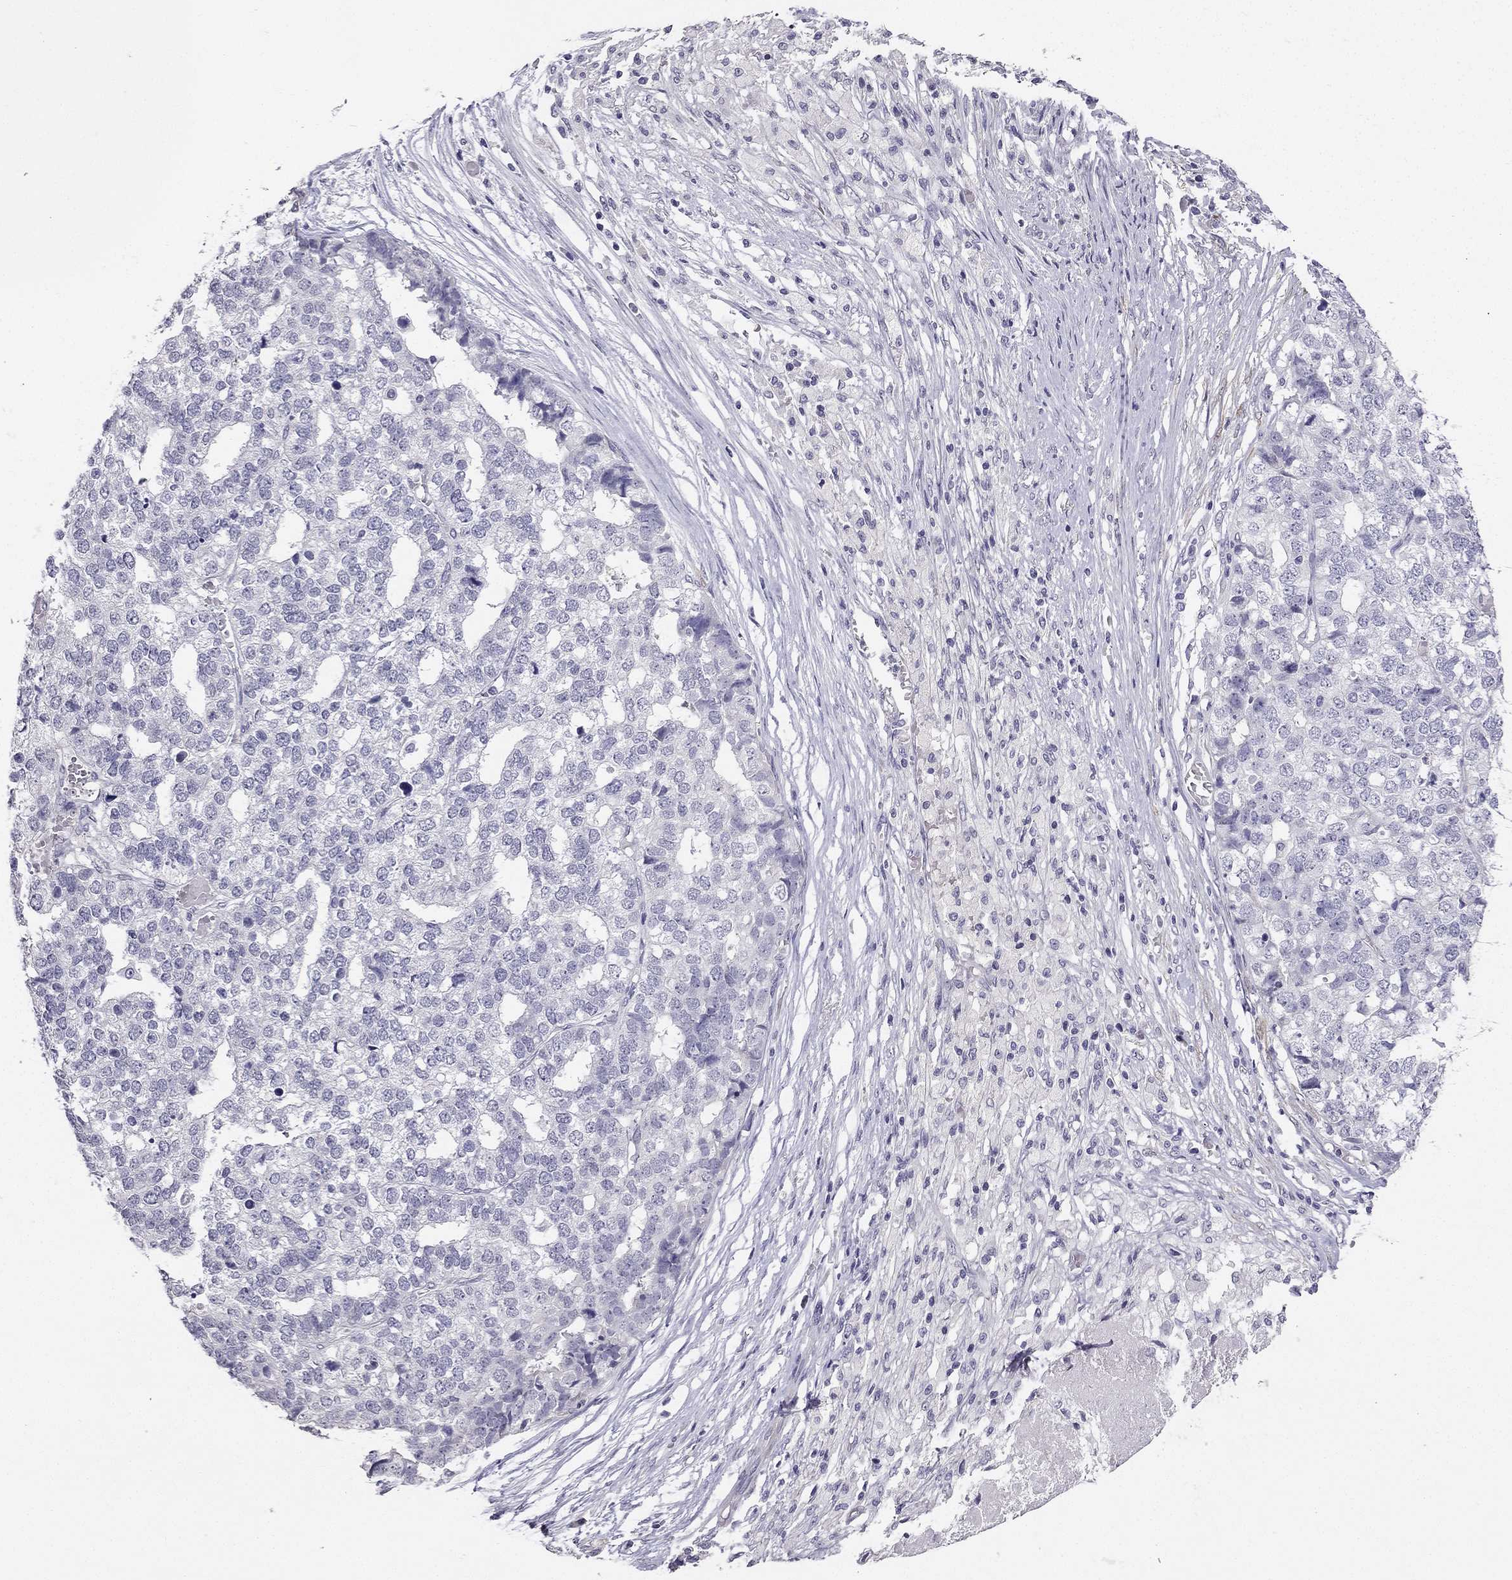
{"staining": {"intensity": "negative", "quantity": "none", "location": "none"}, "tissue": "stomach cancer", "cell_type": "Tumor cells", "image_type": "cancer", "snomed": [{"axis": "morphology", "description": "Adenocarcinoma, NOS"}, {"axis": "topography", "description": "Stomach"}], "caption": "Photomicrograph shows no protein positivity in tumor cells of stomach cancer tissue.", "gene": "CALB2", "patient": {"sex": "male", "age": 69}}